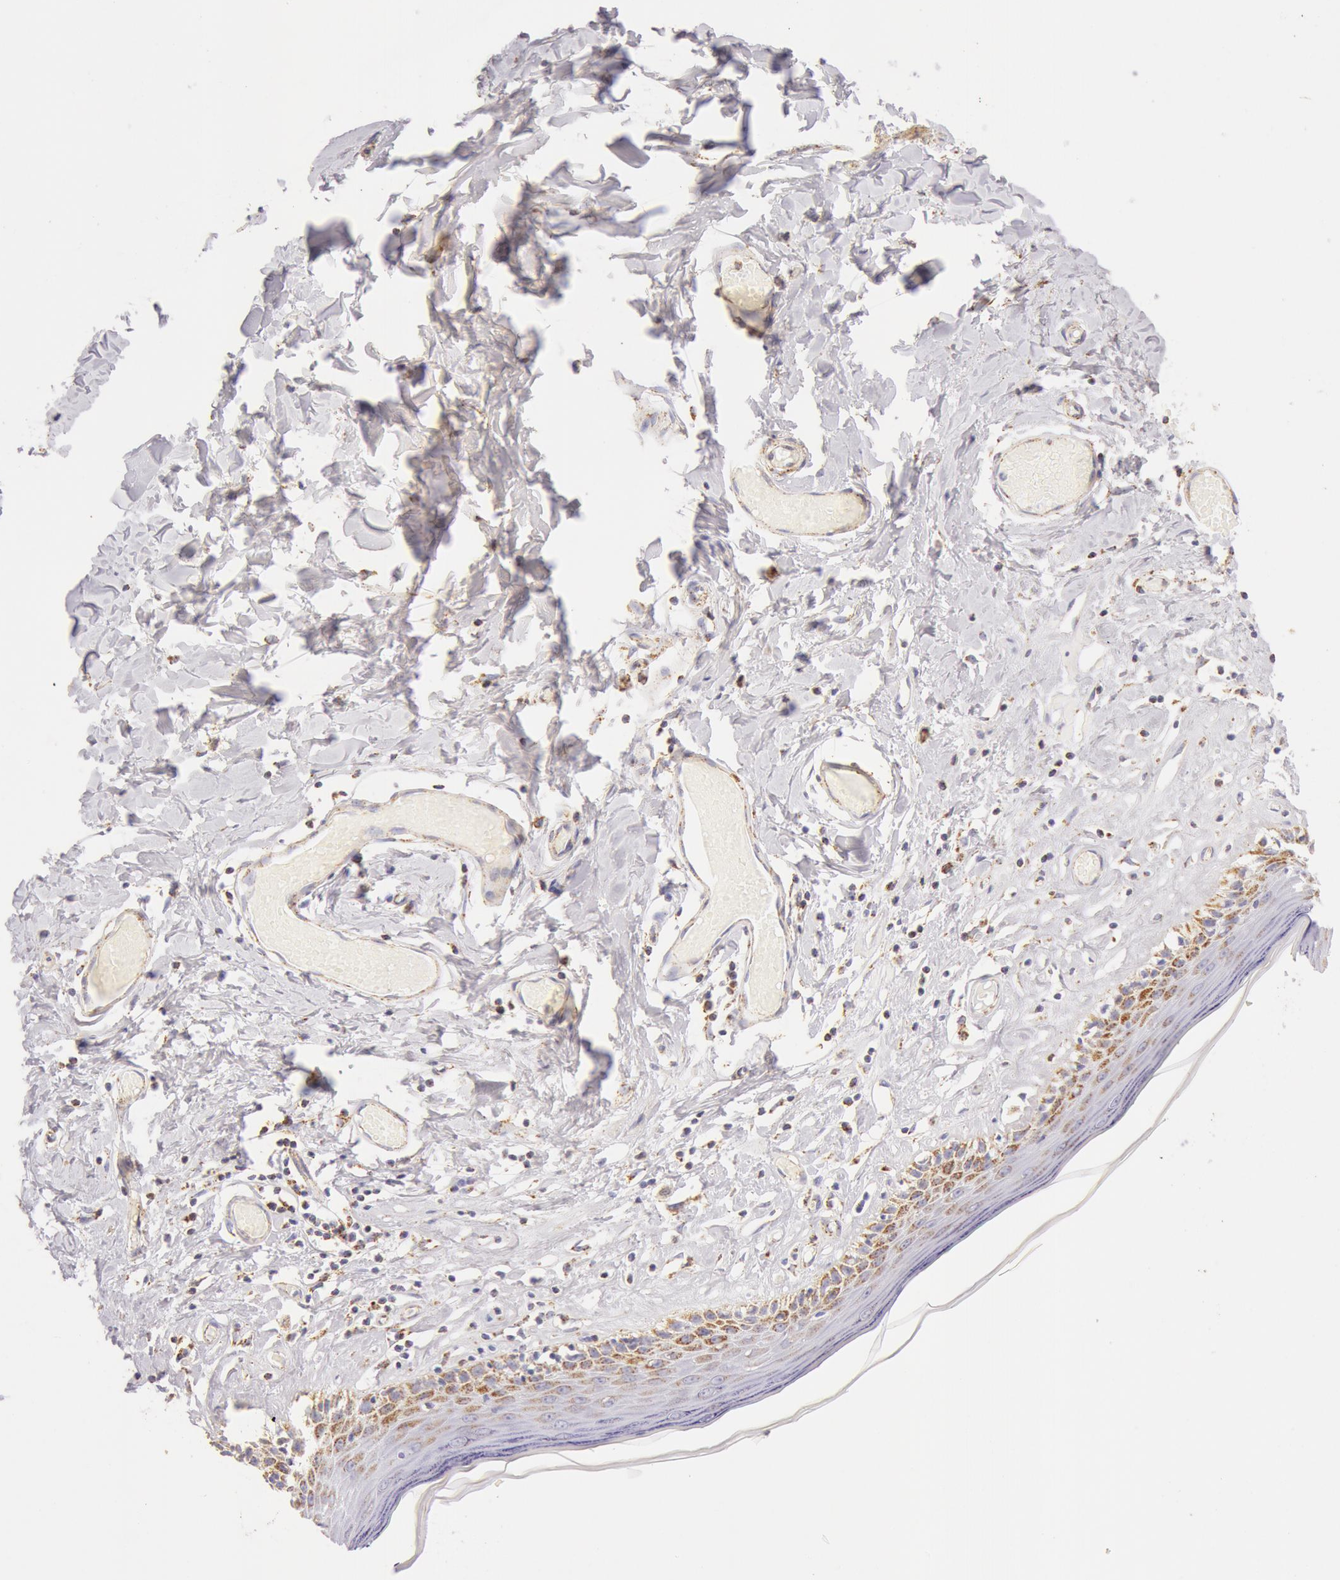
{"staining": {"intensity": "moderate", "quantity": "25%-75%", "location": "cytoplasmic/membranous"}, "tissue": "skin", "cell_type": "Epidermal cells", "image_type": "normal", "snomed": [{"axis": "morphology", "description": "Normal tissue, NOS"}, {"axis": "topography", "description": "Vascular tissue"}, {"axis": "topography", "description": "Vulva"}, {"axis": "topography", "description": "Peripheral nerve tissue"}], "caption": "DAB (3,3'-diaminobenzidine) immunohistochemical staining of benign human skin shows moderate cytoplasmic/membranous protein expression in about 25%-75% of epidermal cells. The staining was performed using DAB (3,3'-diaminobenzidine), with brown indicating positive protein expression. Nuclei are stained blue with hematoxylin.", "gene": "ATP5F1B", "patient": {"sex": "female", "age": 86}}